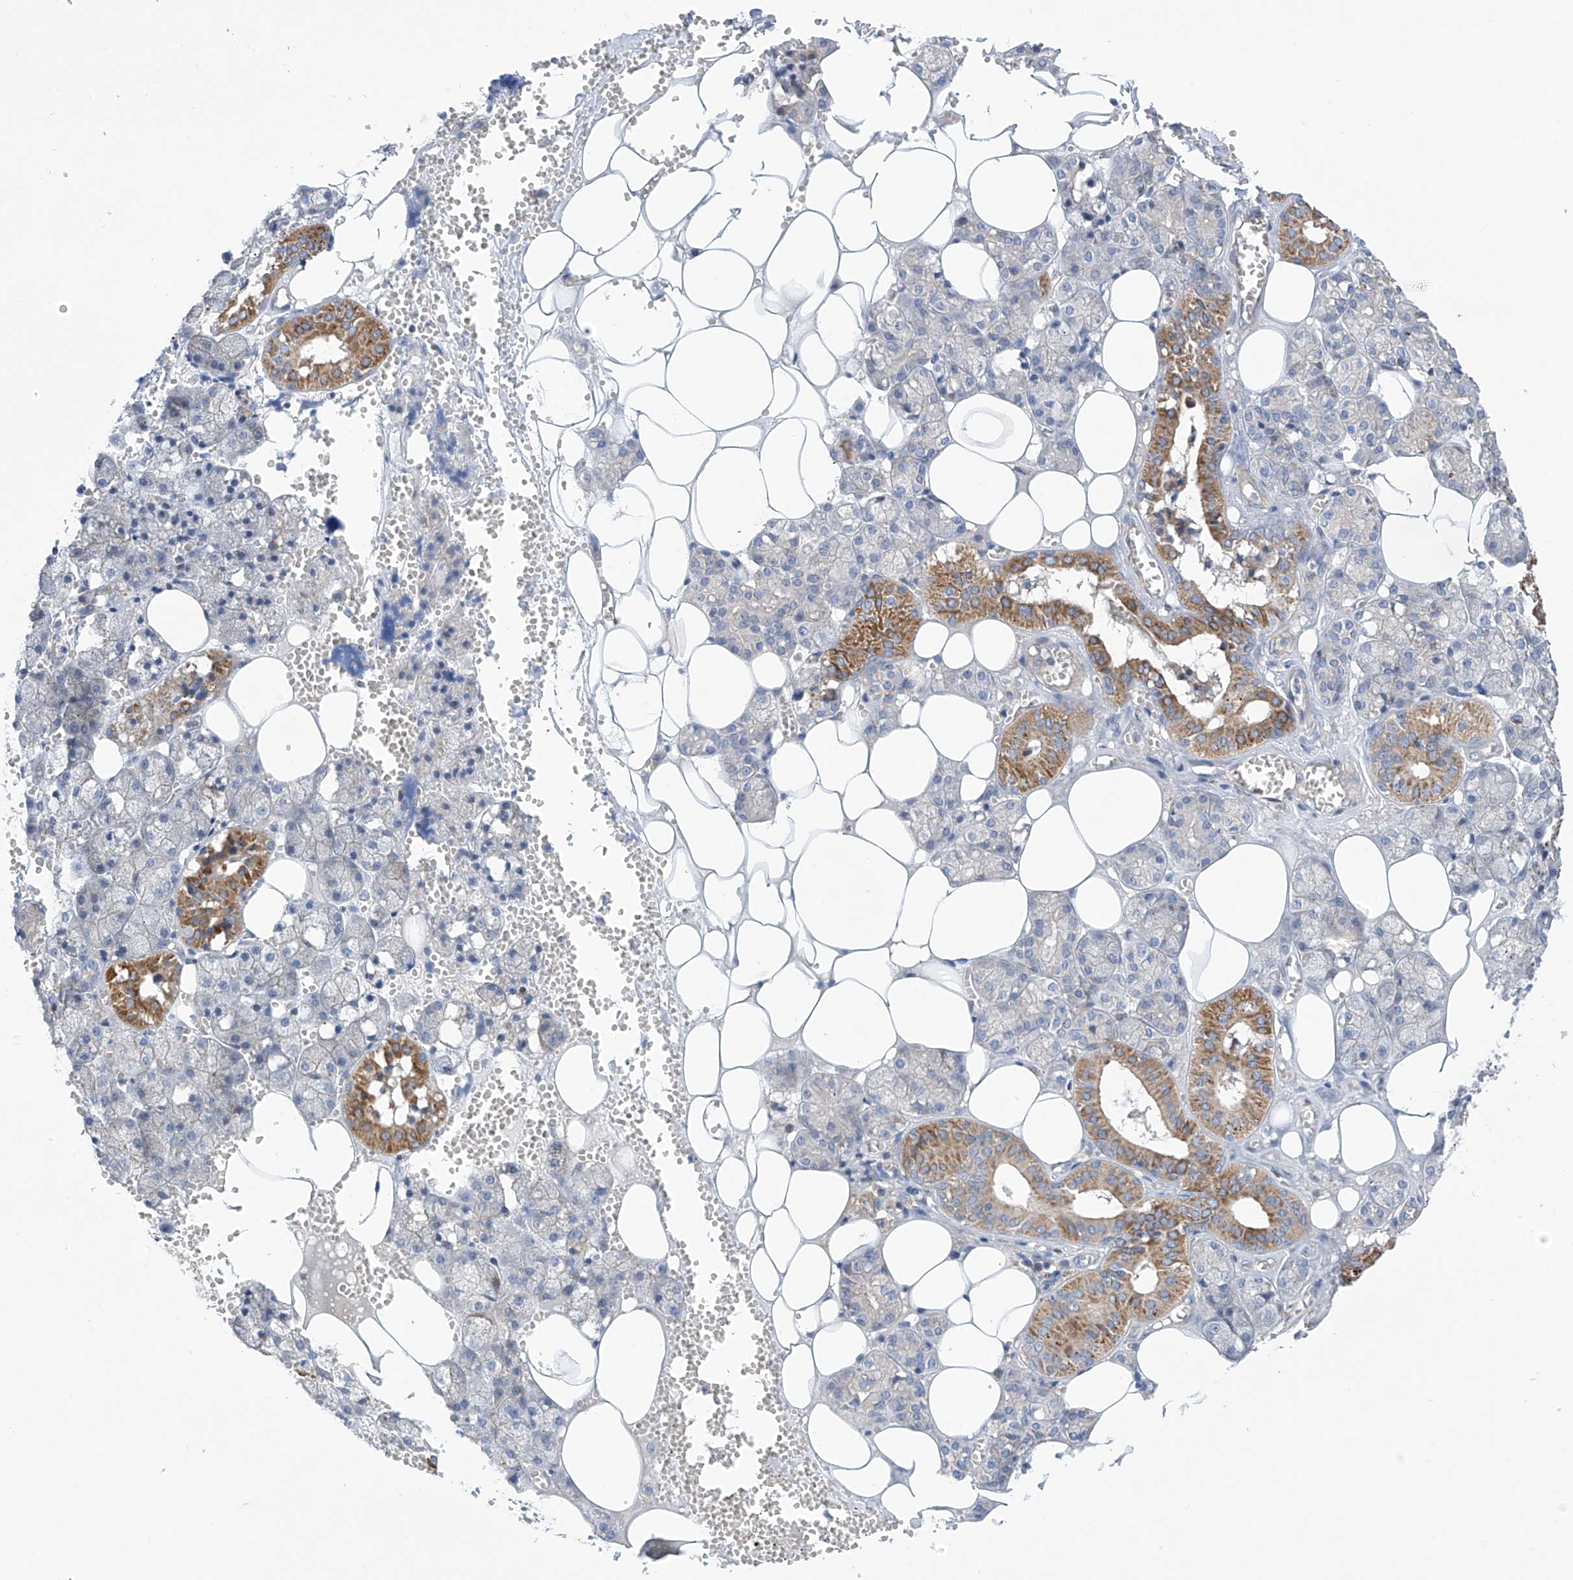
{"staining": {"intensity": "moderate", "quantity": "<25%", "location": "cytoplasmic/membranous"}, "tissue": "salivary gland", "cell_type": "Glandular cells", "image_type": "normal", "snomed": [{"axis": "morphology", "description": "Normal tissue, NOS"}, {"axis": "topography", "description": "Salivary gland"}], "caption": "Protein analysis of normal salivary gland exhibits moderate cytoplasmic/membranous positivity in approximately <25% of glandular cells. (brown staining indicates protein expression, while blue staining denotes nuclei).", "gene": "P2RX7", "patient": {"sex": "male", "age": 62}}